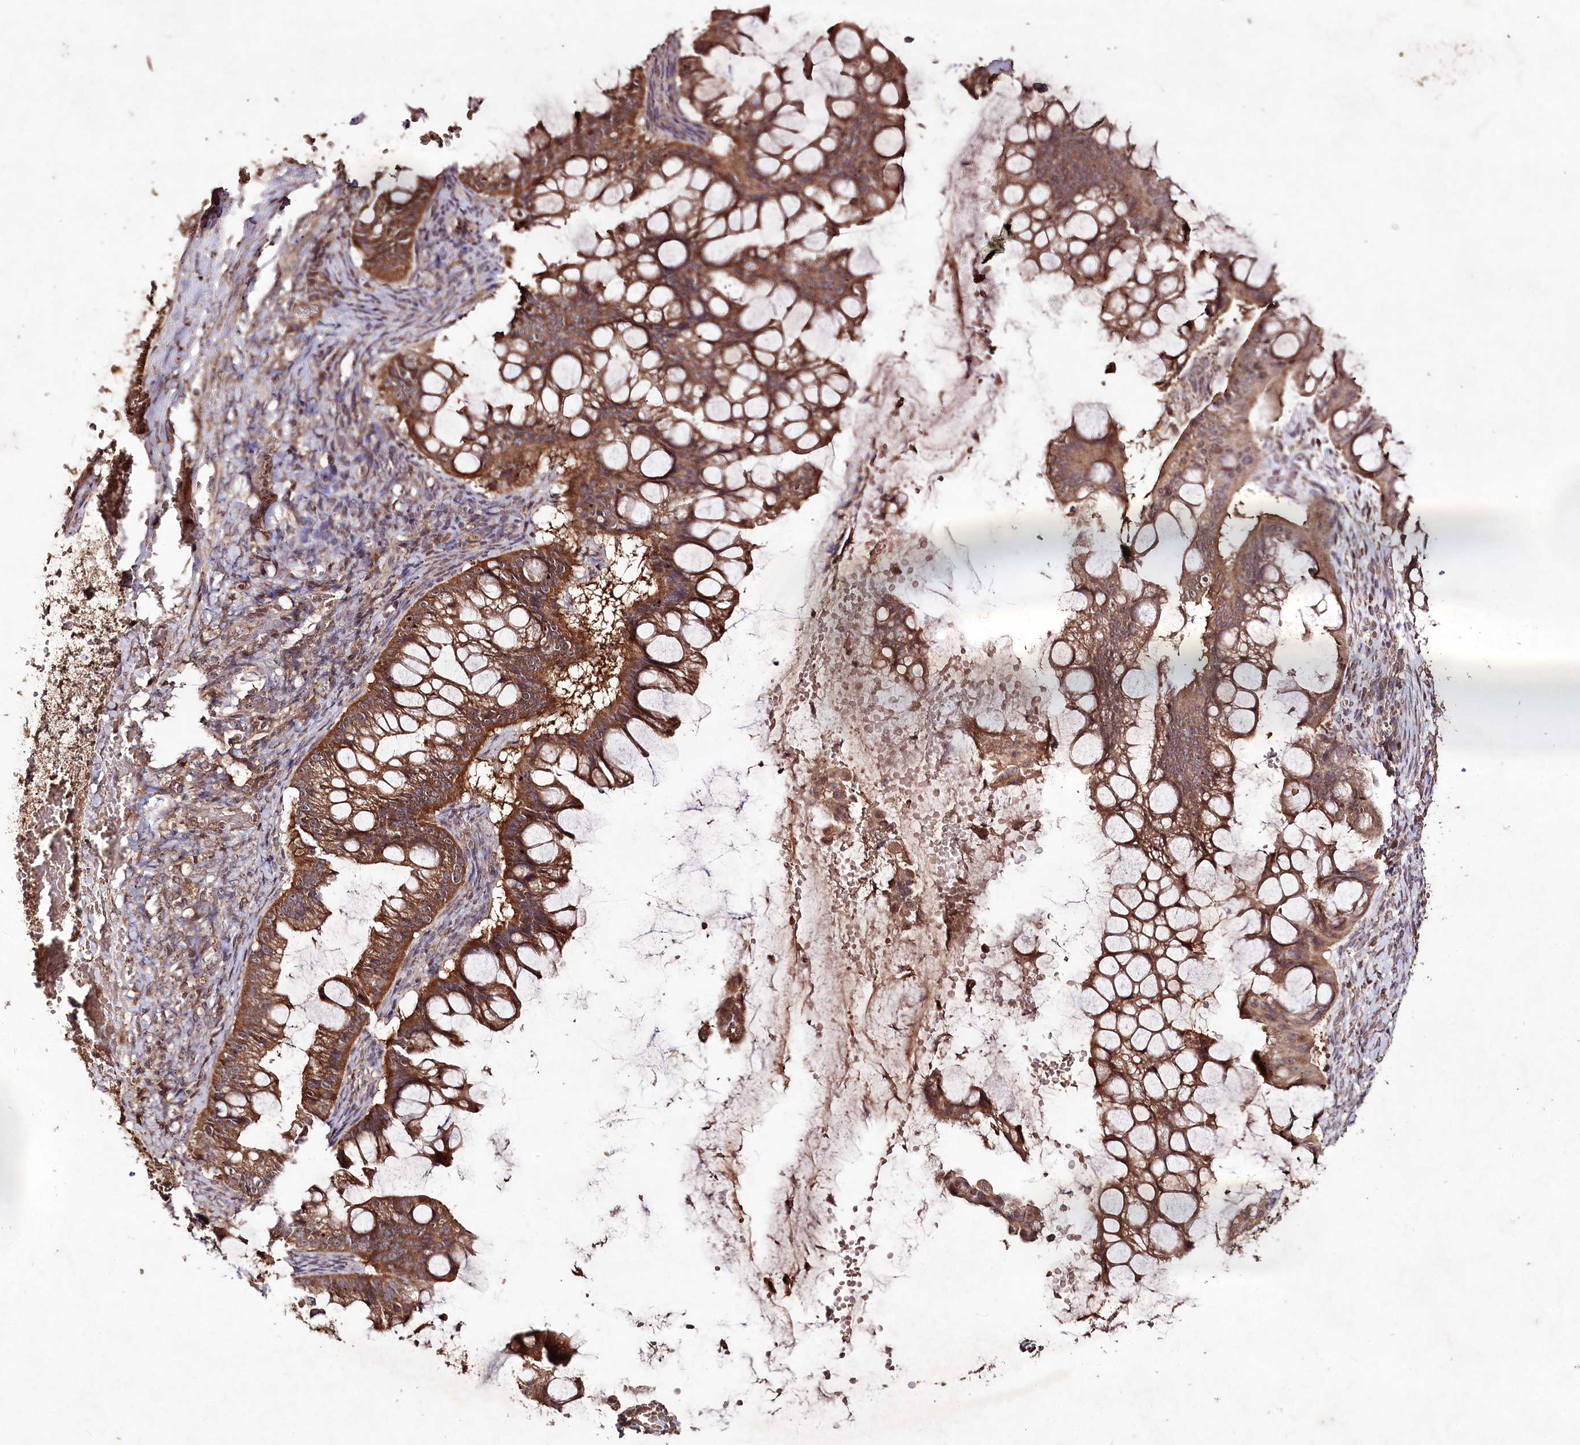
{"staining": {"intensity": "moderate", "quantity": ">75%", "location": "cytoplasmic/membranous"}, "tissue": "ovarian cancer", "cell_type": "Tumor cells", "image_type": "cancer", "snomed": [{"axis": "morphology", "description": "Cystadenocarcinoma, mucinous, NOS"}, {"axis": "topography", "description": "Ovary"}], "caption": "Ovarian cancer (mucinous cystadenocarcinoma) stained with a protein marker displays moderate staining in tumor cells.", "gene": "FAM53B", "patient": {"sex": "female", "age": 73}}